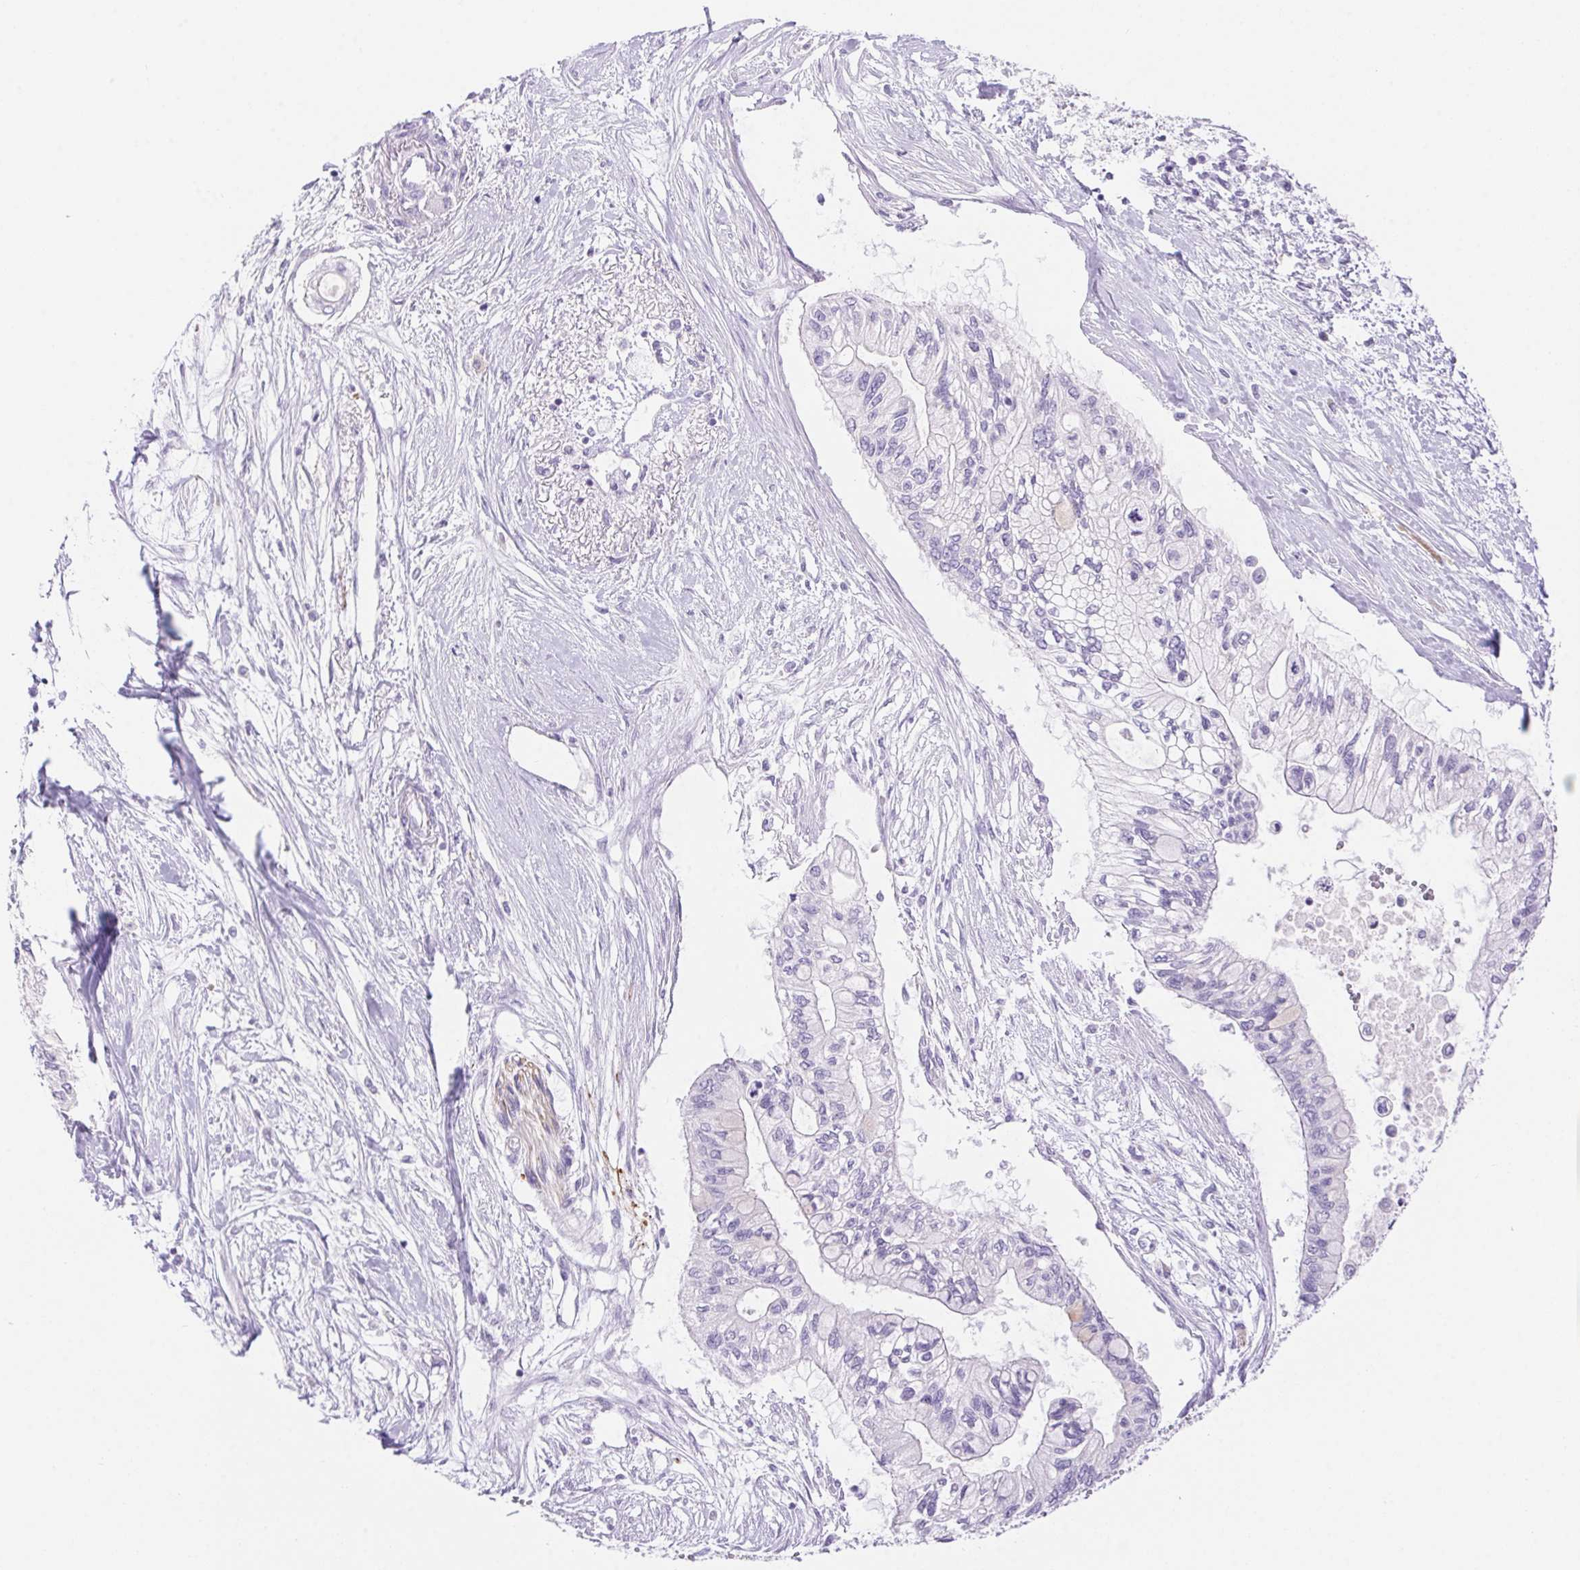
{"staining": {"intensity": "negative", "quantity": "none", "location": "none"}, "tissue": "pancreatic cancer", "cell_type": "Tumor cells", "image_type": "cancer", "snomed": [{"axis": "morphology", "description": "Adenocarcinoma, NOS"}, {"axis": "topography", "description": "Pancreas"}], "caption": "An IHC photomicrograph of adenocarcinoma (pancreatic) is shown. There is no staining in tumor cells of adenocarcinoma (pancreatic).", "gene": "ERP27", "patient": {"sex": "female", "age": 77}}